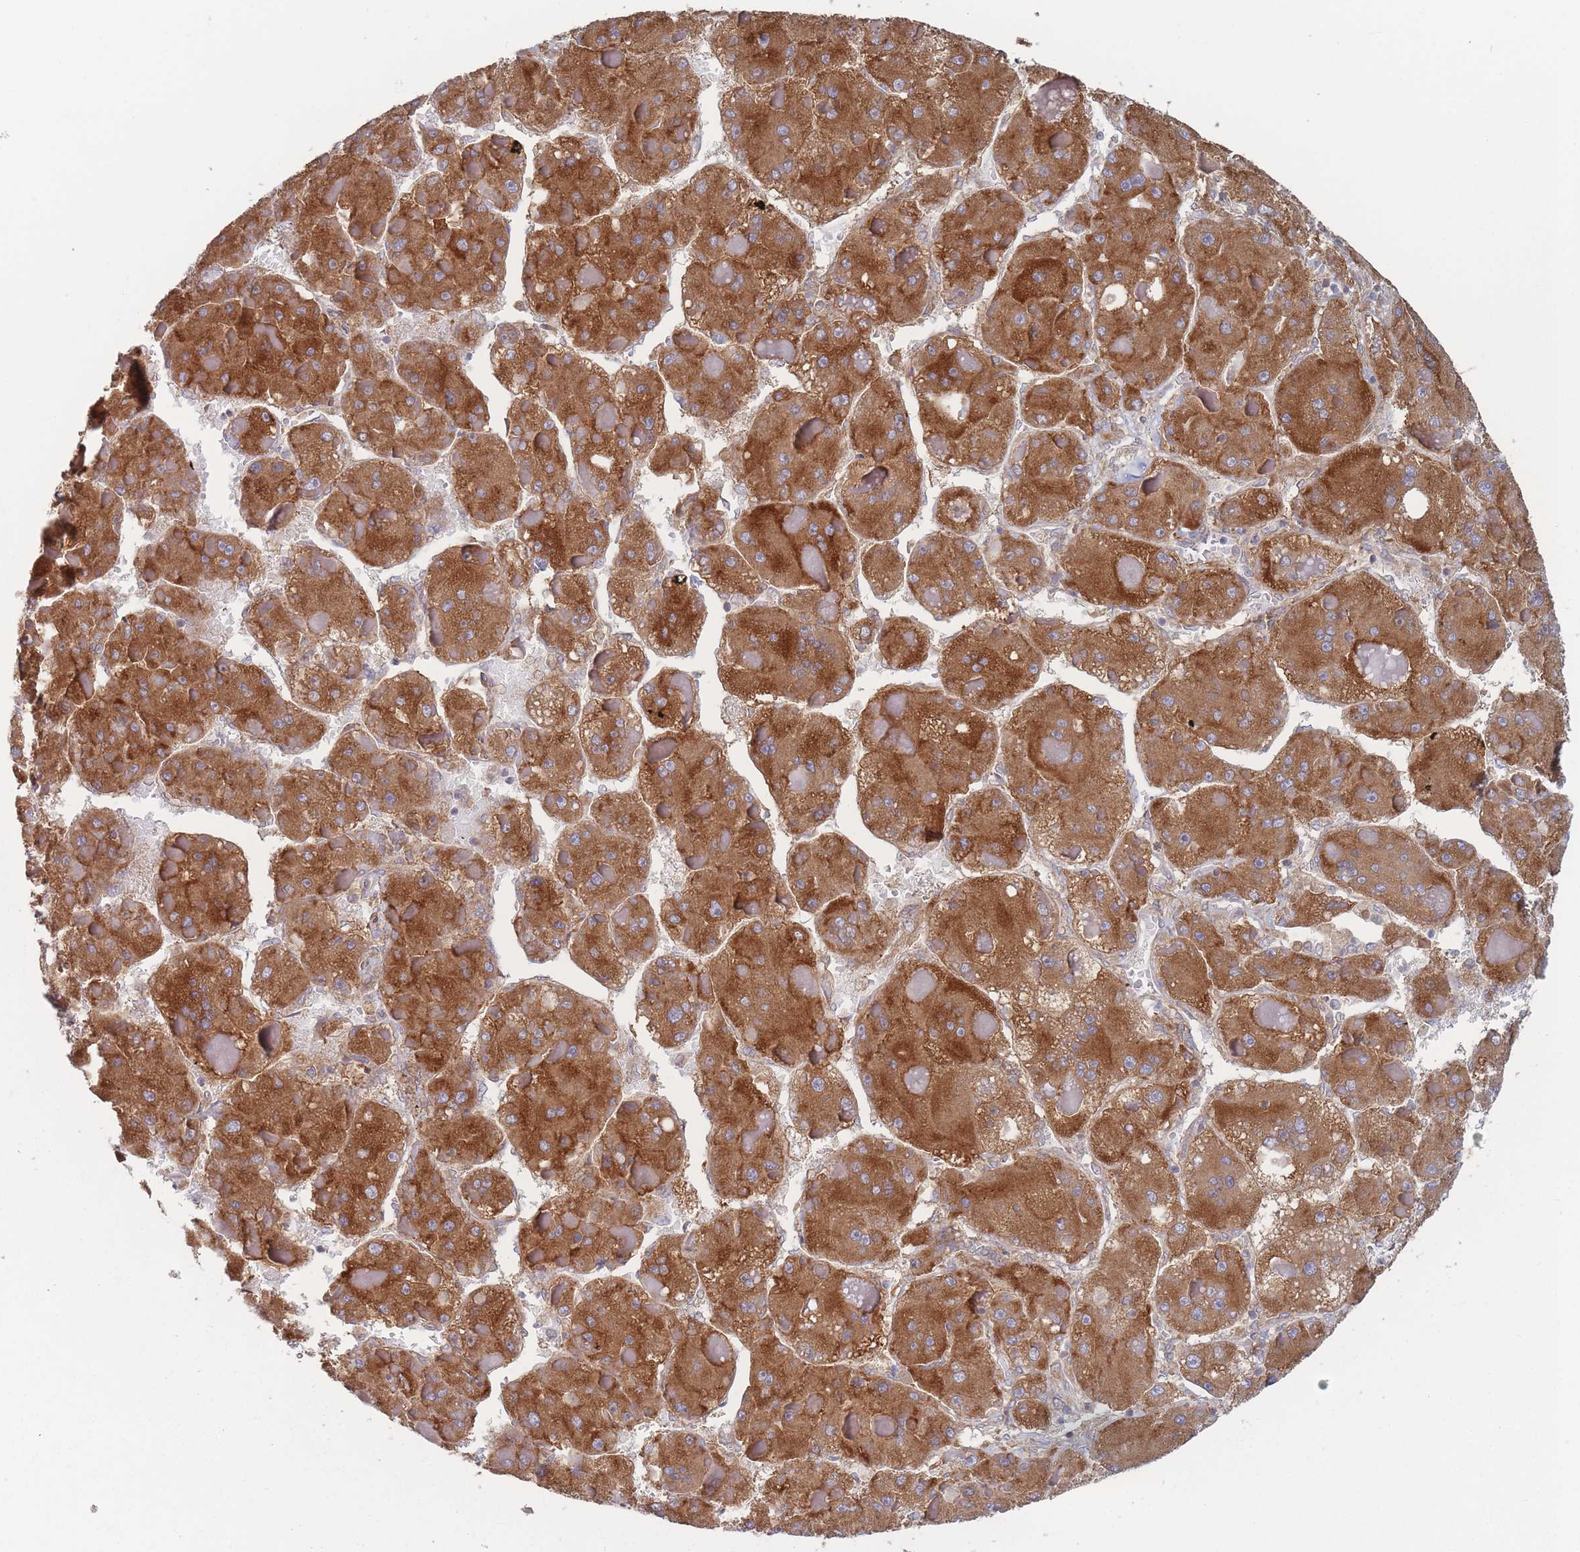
{"staining": {"intensity": "strong", "quantity": ">75%", "location": "cytoplasmic/membranous"}, "tissue": "liver cancer", "cell_type": "Tumor cells", "image_type": "cancer", "snomed": [{"axis": "morphology", "description": "Carcinoma, Hepatocellular, NOS"}, {"axis": "topography", "description": "Liver"}], "caption": "Human hepatocellular carcinoma (liver) stained for a protein (brown) shows strong cytoplasmic/membranous positive positivity in approximately >75% of tumor cells.", "gene": "KDSR", "patient": {"sex": "female", "age": 73}}